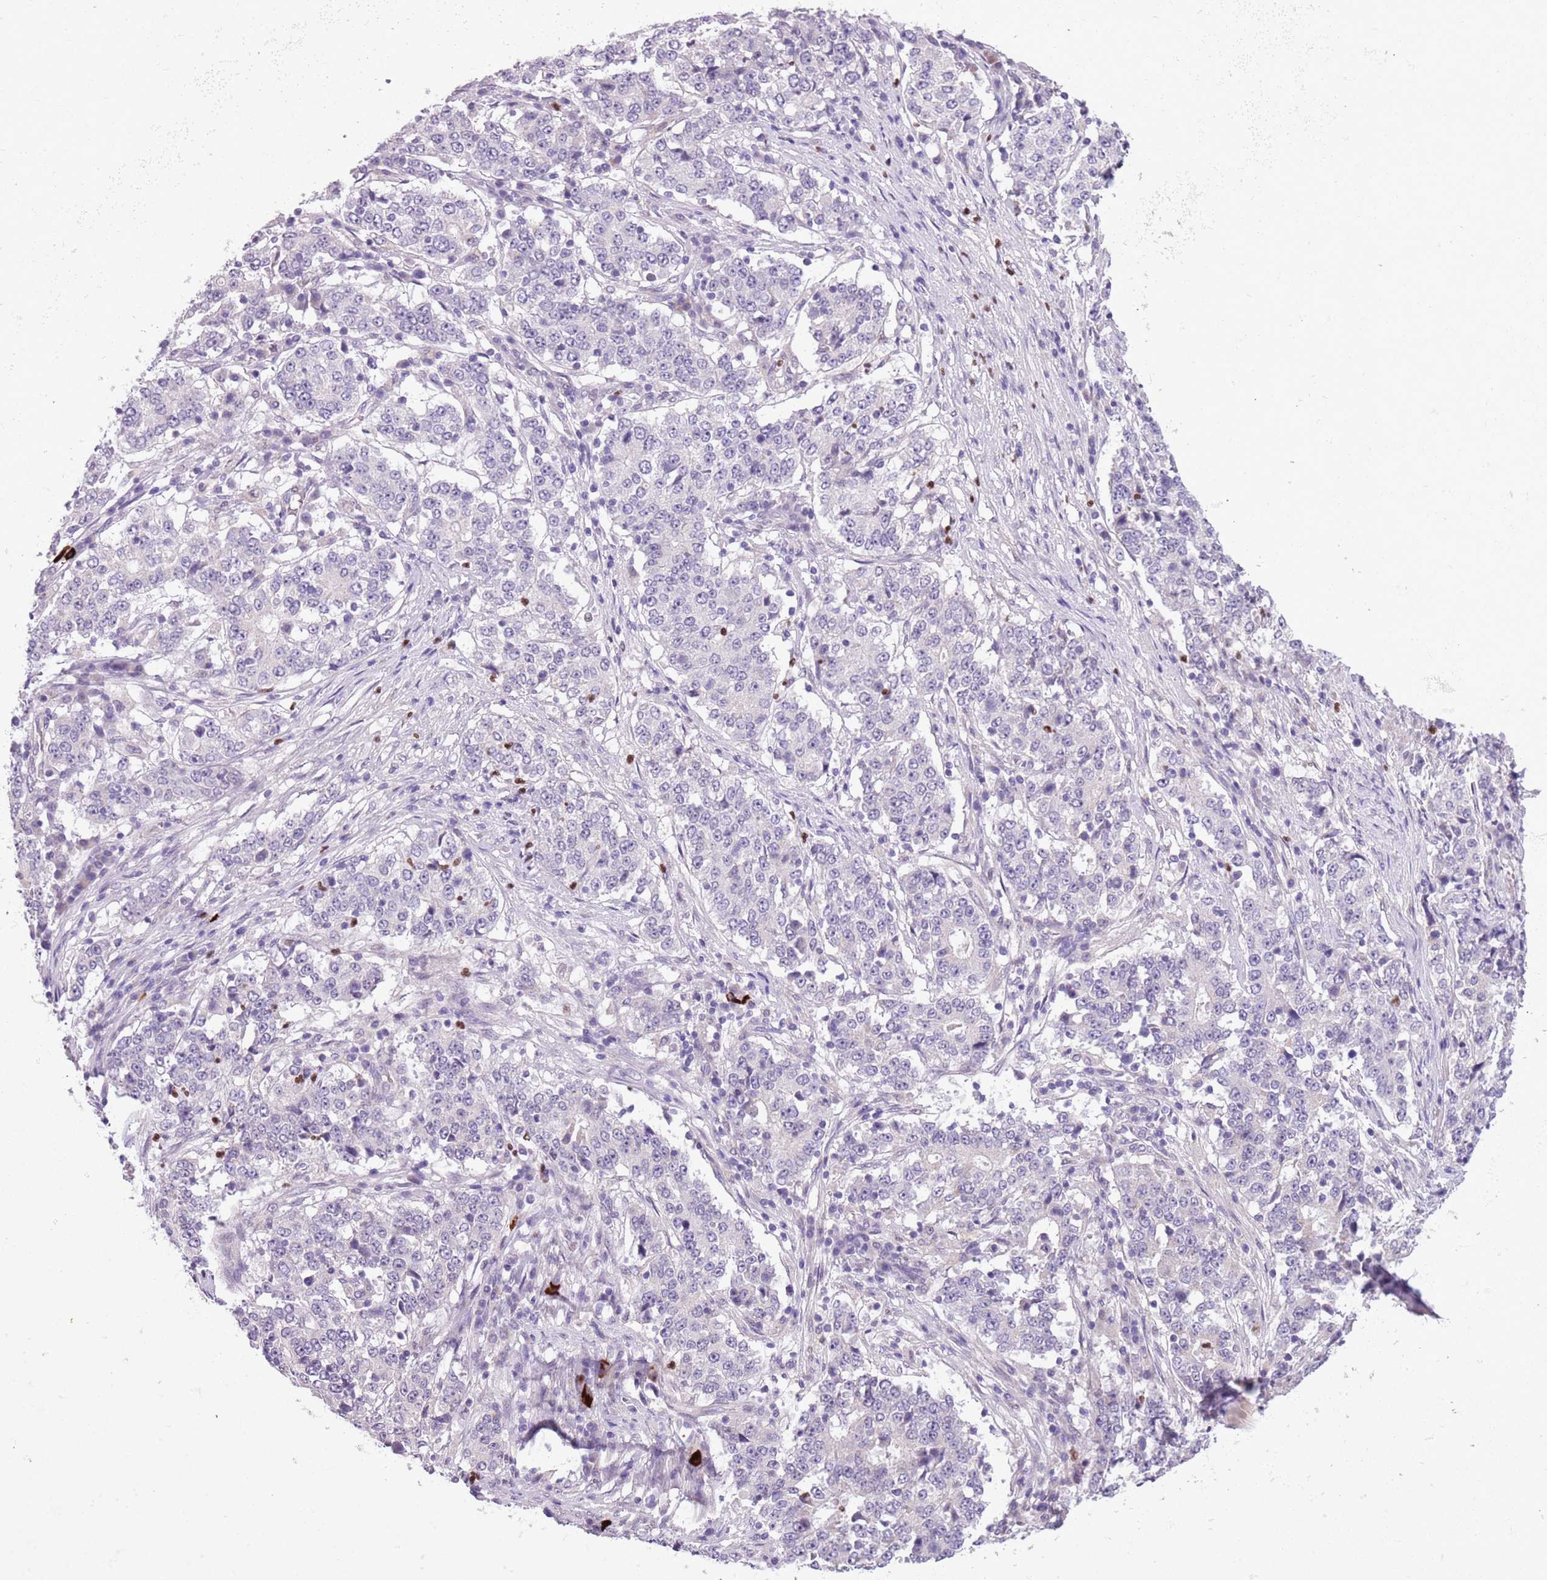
{"staining": {"intensity": "negative", "quantity": "none", "location": "none"}, "tissue": "stomach cancer", "cell_type": "Tumor cells", "image_type": "cancer", "snomed": [{"axis": "morphology", "description": "Adenocarcinoma, NOS"}, {"axis": "topography", "description": "Stomach"}], "caption": "This histopathology image is of stomach cancer (adenocarcinoma) stained with immunohistochemistry to label a protein in brown with the nuclei are counter-stained blue. There is no expression in tumor cells. (DAB immunohistochemistry (IHC) visualized using brightfield microscopy, high magnification).", "gene": "ADCY7", "patient": {"sex": "male", "age": 59}}